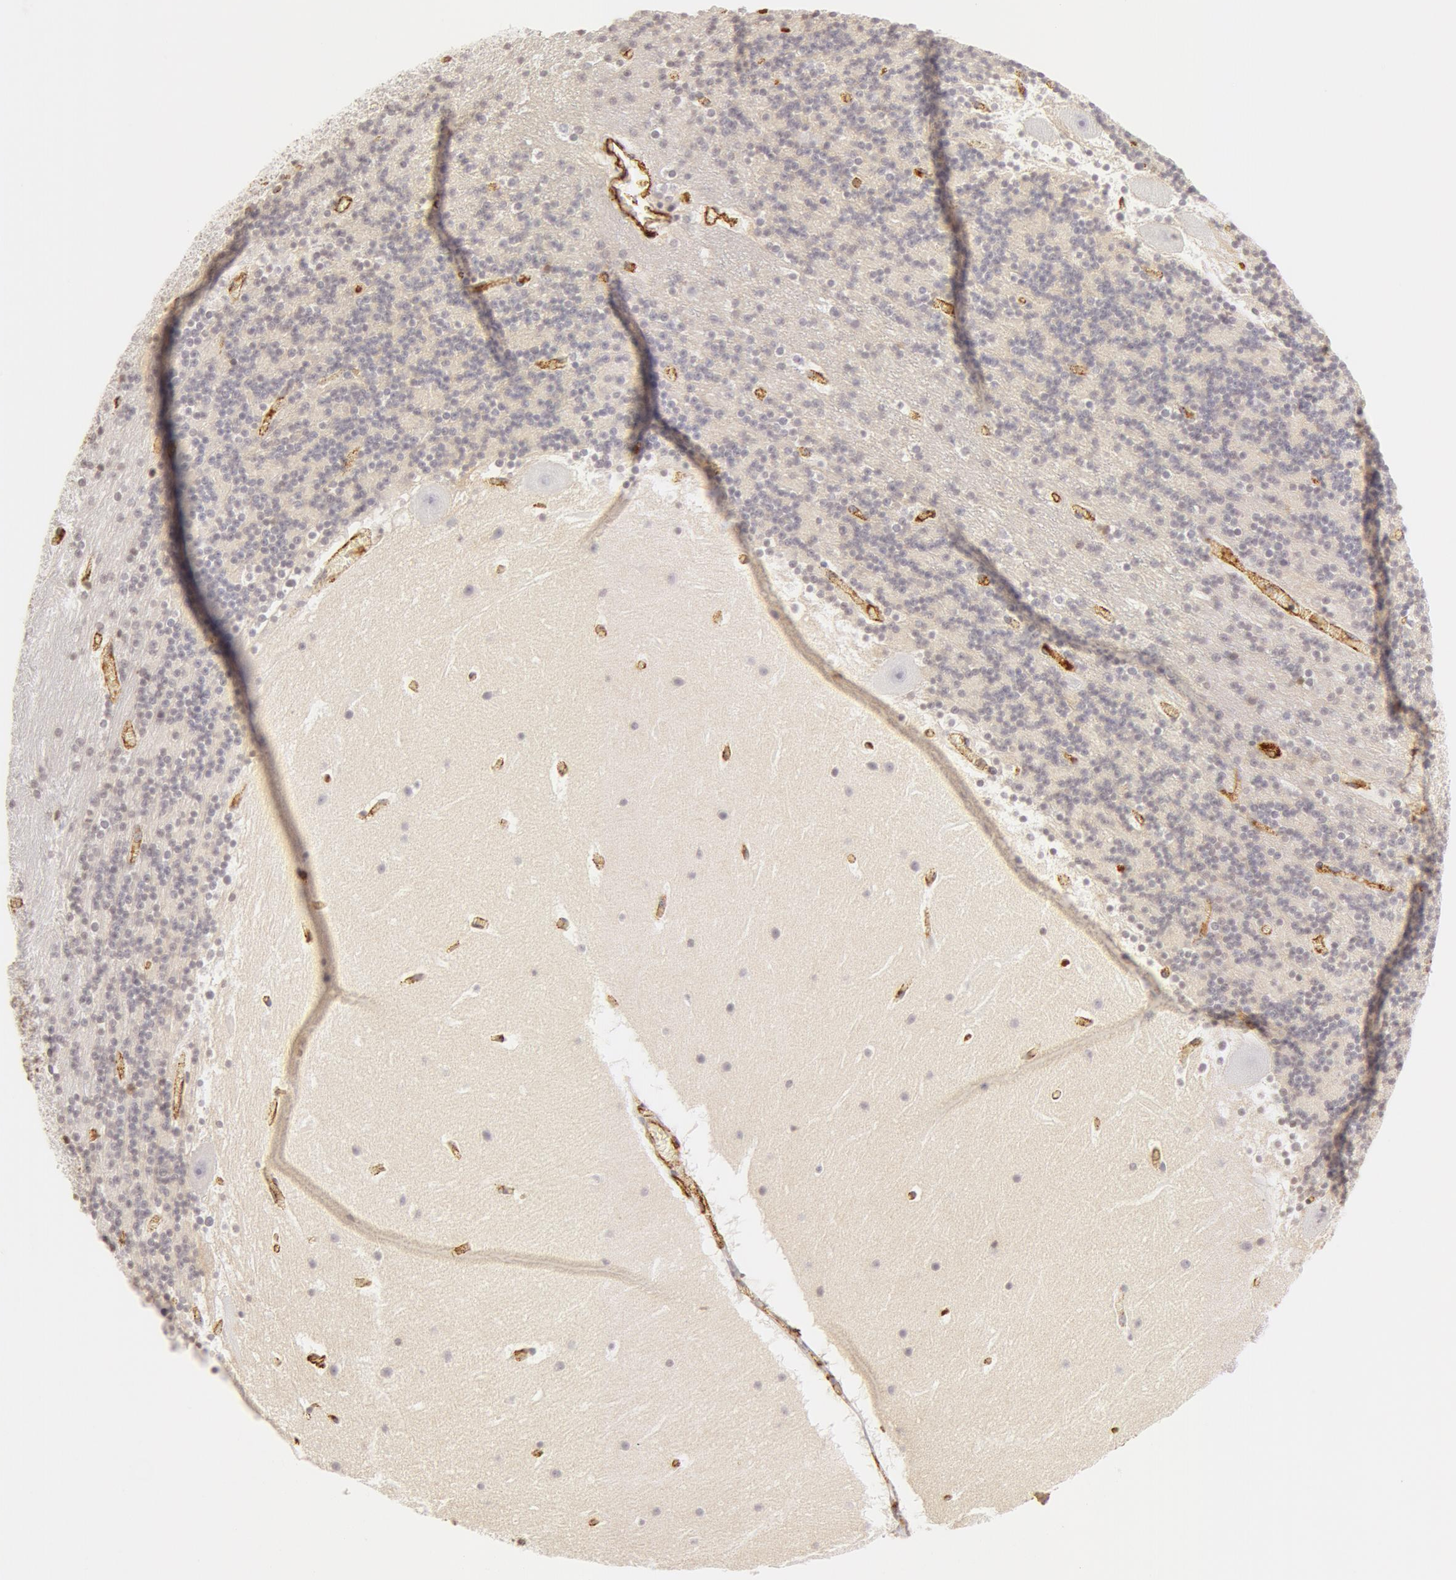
{"staining": {"intensity": "negative", "quantity": "none", "location": "none"}, "tissue": "cerebellum", "cell_type": "Cells in granular layer", "image_type": "normal", "snomed": [{"axis": "morphology", "description": "Normal tissue, NOS"}, {"axis": "topography", "description": "Cerebellum"}], "caption": "IHC micrograph of benign cerebellum: cerebellum stained with DAB (3,3'-diaminobenzidine) reveals no significant protein positivity in cells in granular layer. The staining was performed using DAB (3,3'-diaminobenzidine) to visualize the protein expression in brown, while the nuclei were stained in blue with hematoxylin (Magnification: 20x).", "gene": "VWF", "patient": {"sex": "male", "age": 45}}